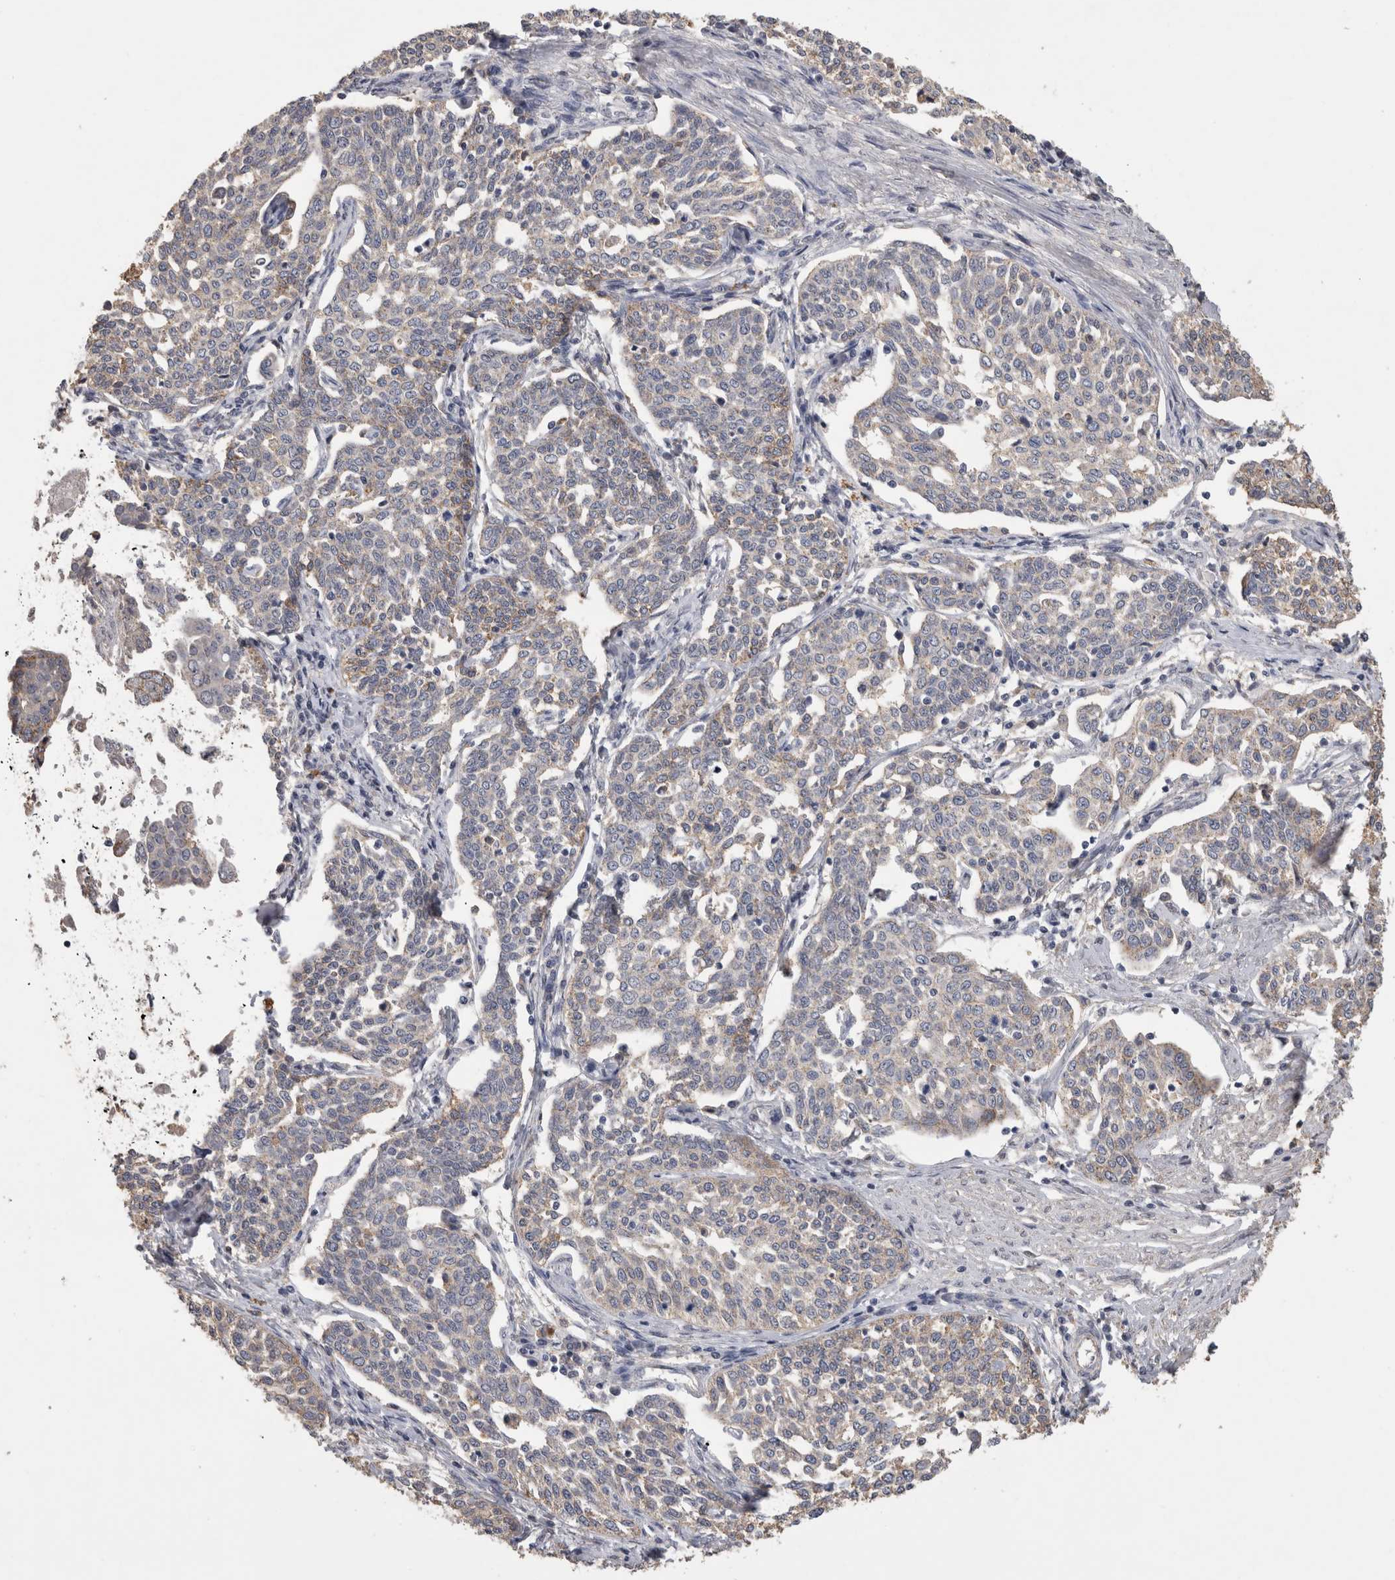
{"staining": {"intensity": "weak", "quantity": "25%-75%", "location": "cytoplasmic/membranous"}, "tissue": "cervical cancer", "cell_type": "Tumor cells", "image_type": "cancer", "snomed": [{"axis": "morphology", "description": "Squamous cell carcinoma, NOS"}, {"axis": "topography", "description": "Cervix"}], "caption": "This is an image of IHC staining of squamous cell carcinoma (cervical), which shows weak expression in the cytoplasmic/membranous of tumor cells.", "gene": "CNTFR", "patient": {"sex": "female", "age": 34}}